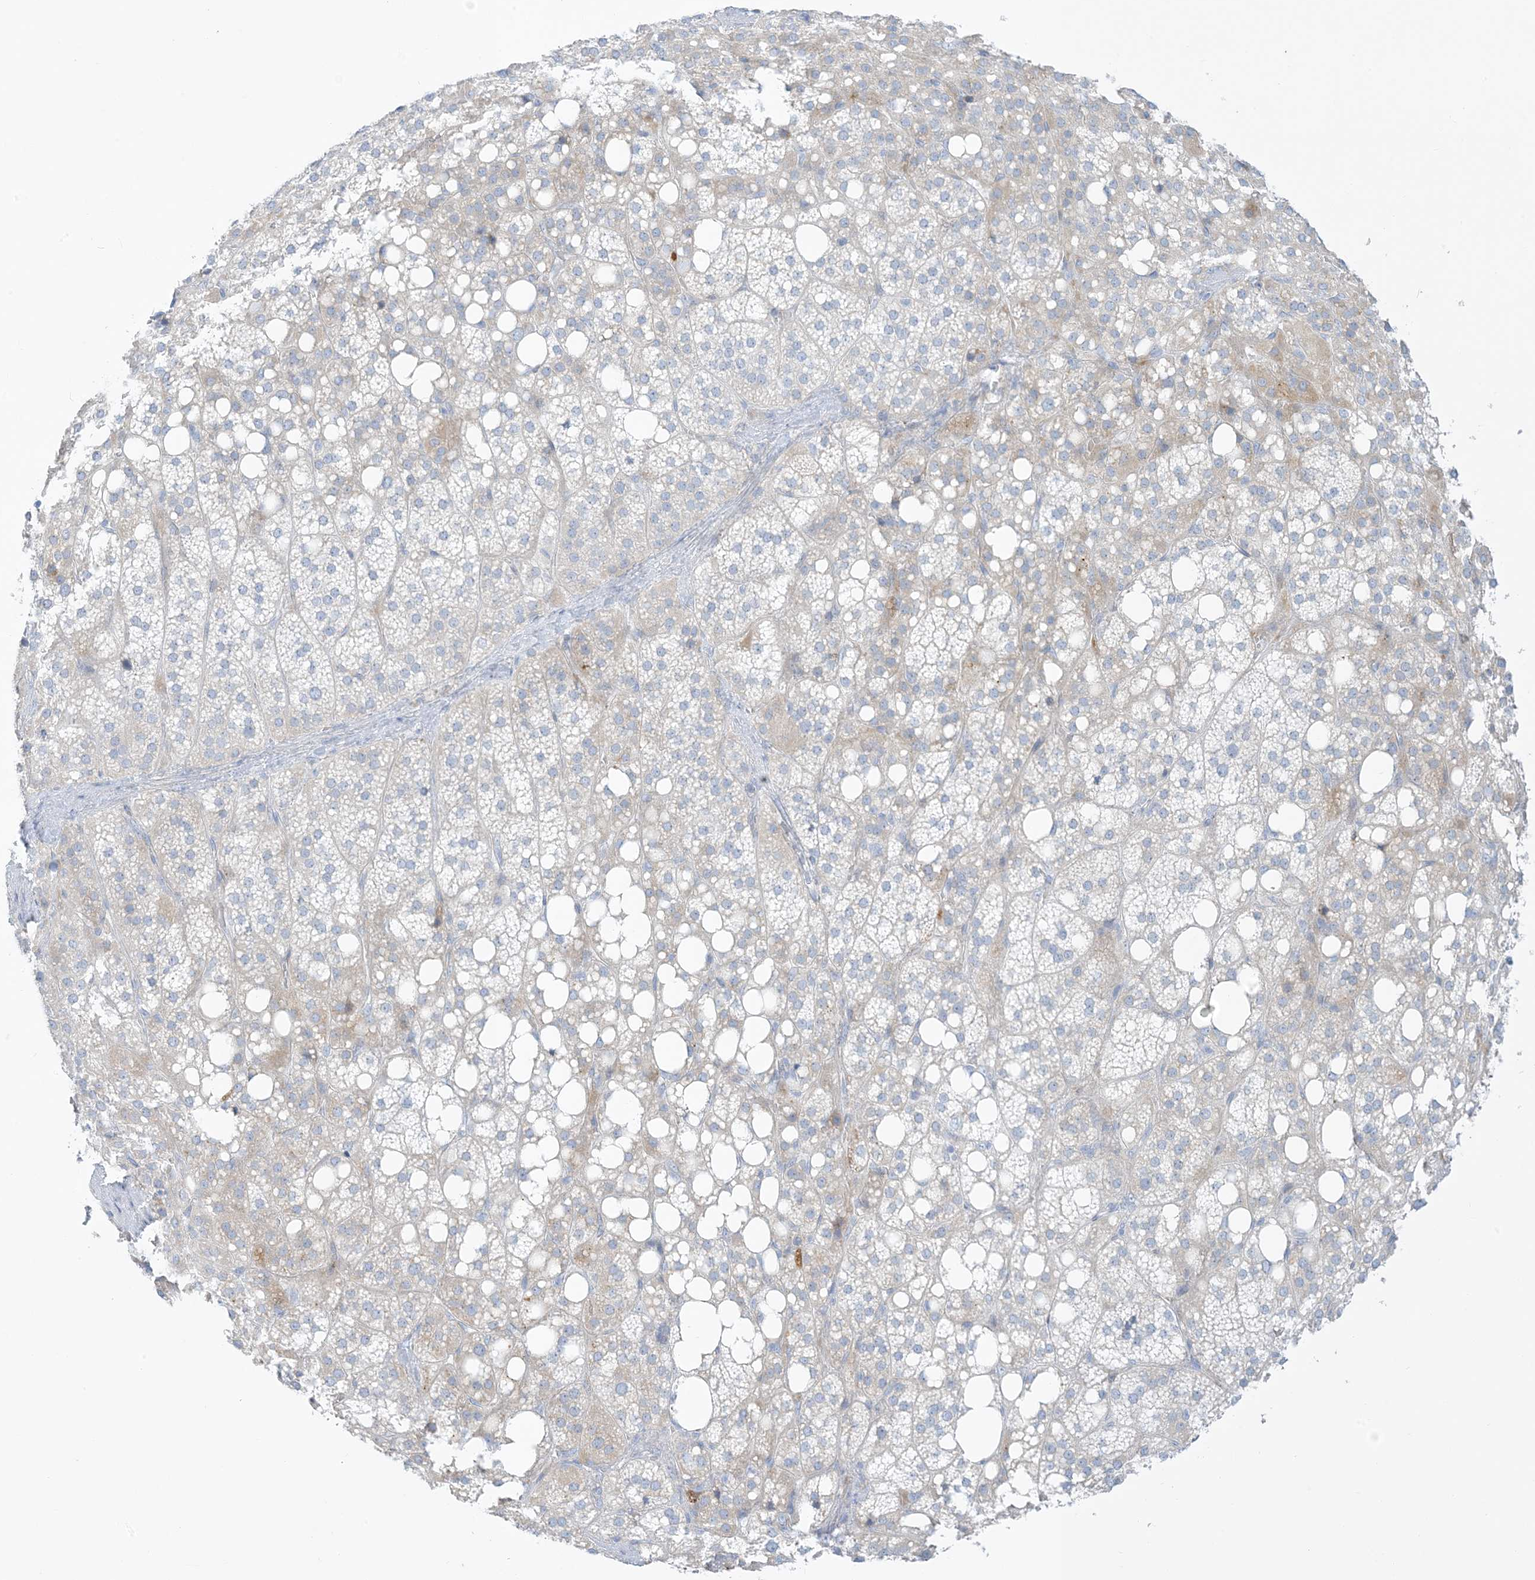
{"staining": {"intensity": "moderate", "quantity": "25%-75%", "location": "cytoplasmic/membranous"}, "tissue": "adrenal gland", "cell_type": "Glandular cells", "image_type": "normal", "snomed": [{"axis": "morphology", "description": "Normal tissue, NOS"}, {"axis": "topography", "description": "Adrenal gland"}], "caption": "Immunohistochemistry (IHC) (DAB) staining of unremarkable human adrenal gland reveals moderate cytoplasmic/membranous protein staining in about 25%-75% of glandular cells.", "gene": "XIRP2", "patient": {"sex": "female", "age": 59}}